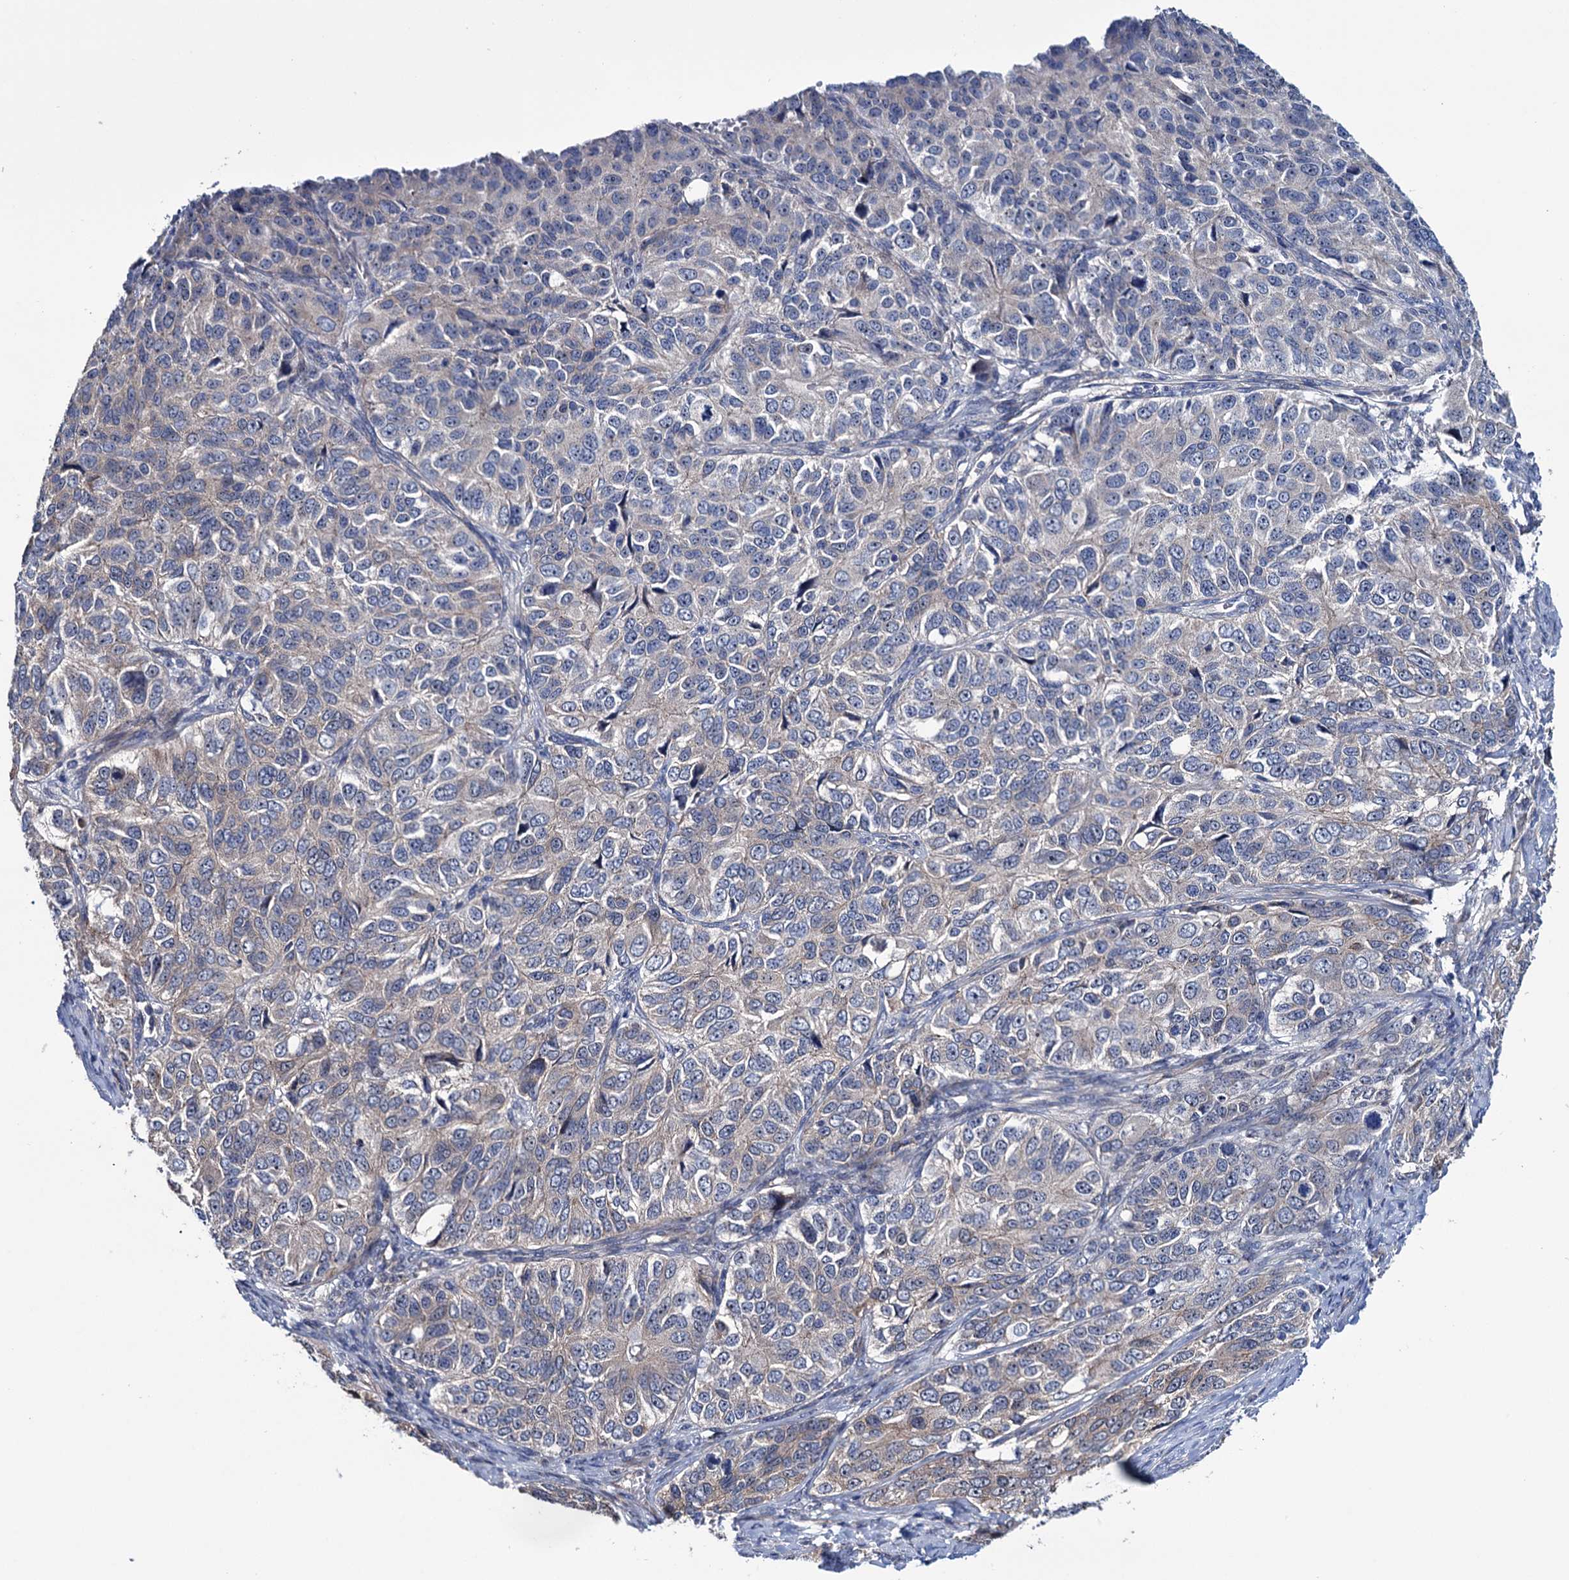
{"staining": {"intensity": "weak", "quantity": "25%-75%", "location": "cytoplasmic/membranous"}, "tissue": "ovarian cancer", "cell_type": "Tumor cells", "image_type": "cancer", "snomed": [{"axis": "morphology", "description": "Carcinoma, endometroid"}, {"axis": "topography", "description": "Ovary"}], "caption": "This is a histology image of IHC staining of ovarian cancer (endometroid carcinoma), which shows weak positivity in the cytoplasmic/membranous of tumor cells.", "gene": "EYA4", "patient": {"sex": "female", "age": 51}}